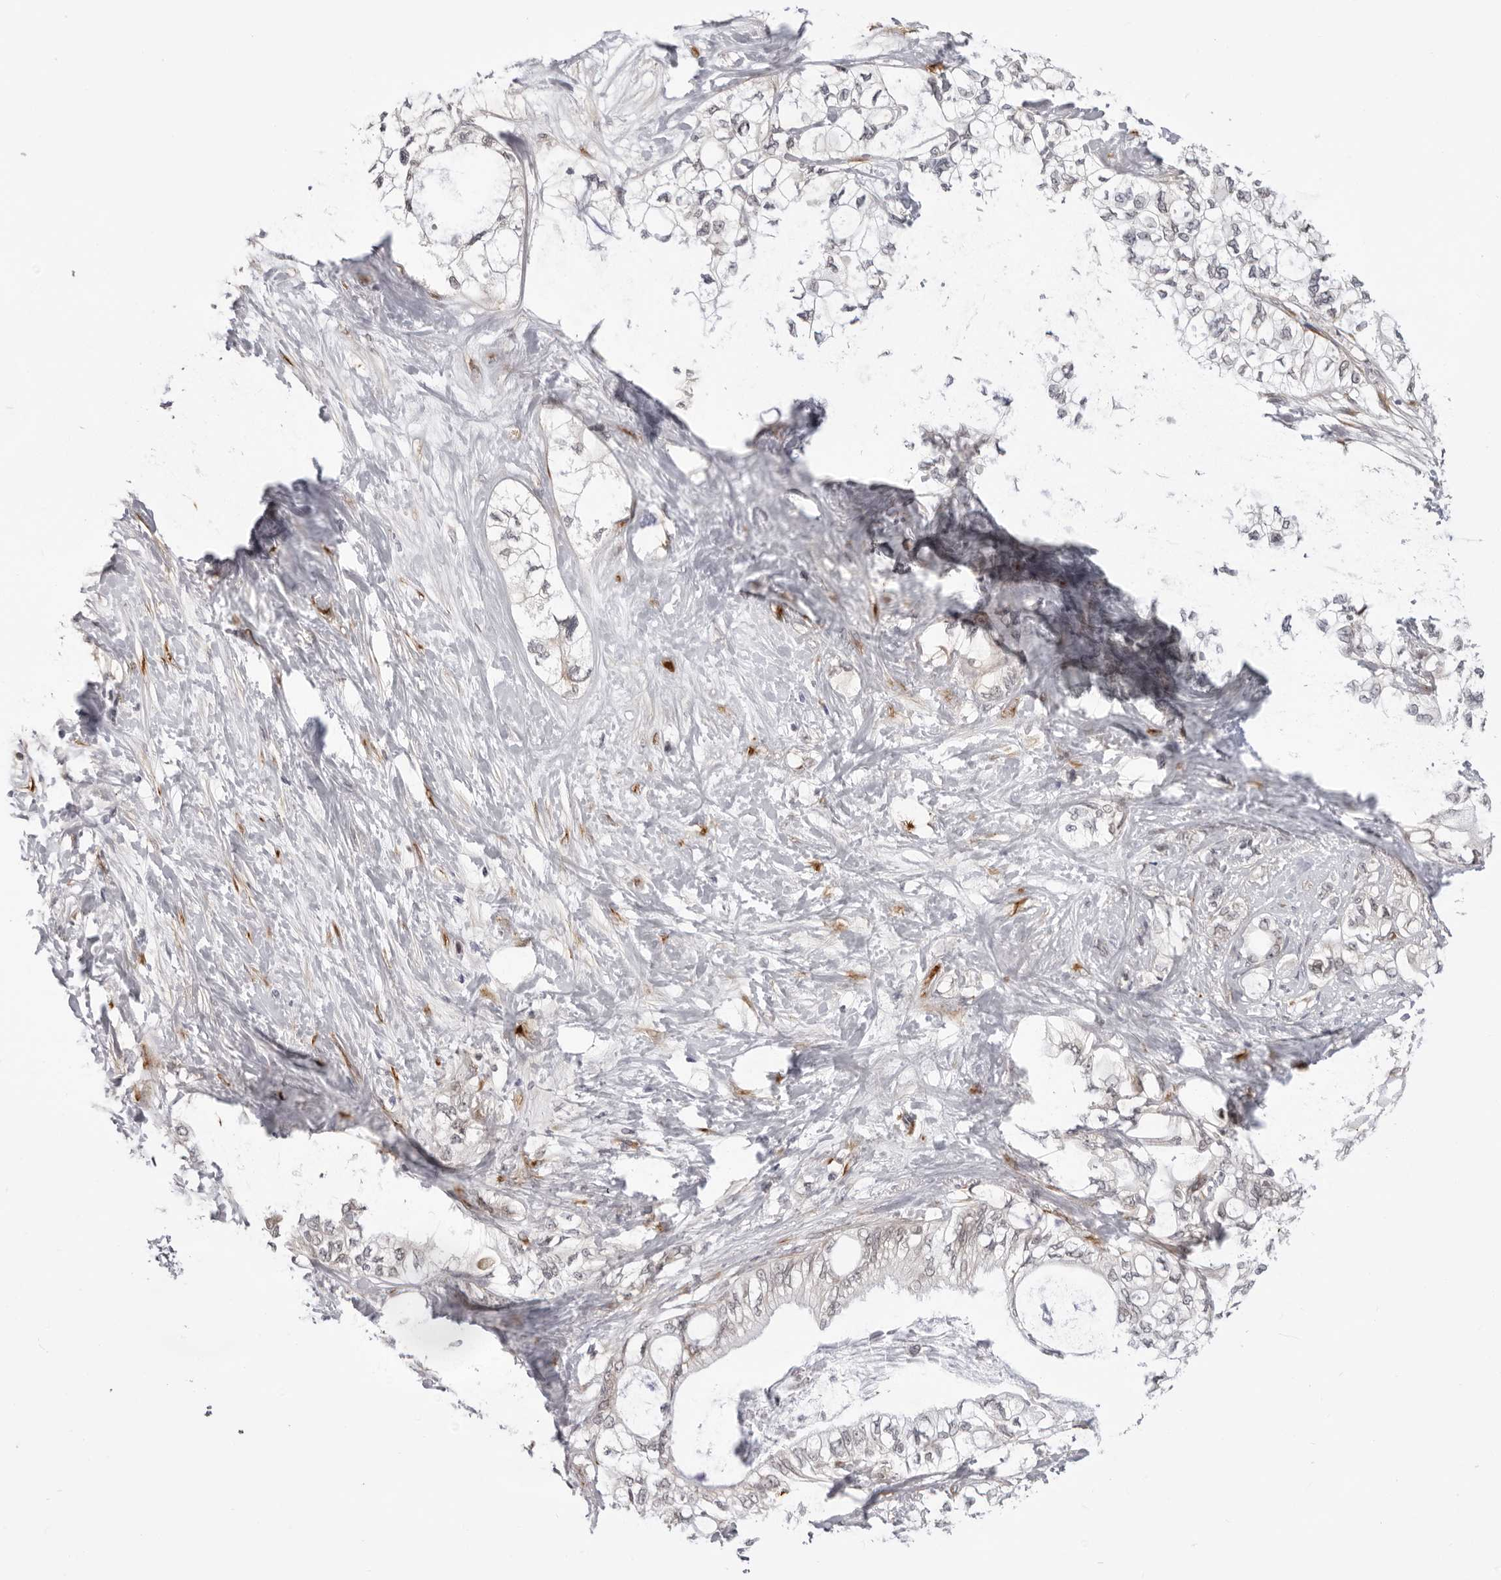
{"staining": {"intensity": "weak", "quantity": "25%-75%", "location": "cytoplasmic/membranous"}, "tissue": "pancreatic cancer", "cell_type": "Tumor cells", "image_type": "cancer", "snomed": [{"axis": "morphology", "description": "Adenocarcinoma, NOS"}, {"axis": "topography", "description": "Pancreas"}], "caption": "Tumor cells demonstrate weak cytoplasmic/membranous expression in about 25%-75% of cells in pancreatic cancer. Using DAB (brown) and hematoxylin (blue) stains, captured at high magnification using brightfield microscopy.", "gene": "SRGAP2", "patient": {"sex": "male", "age": 70}}